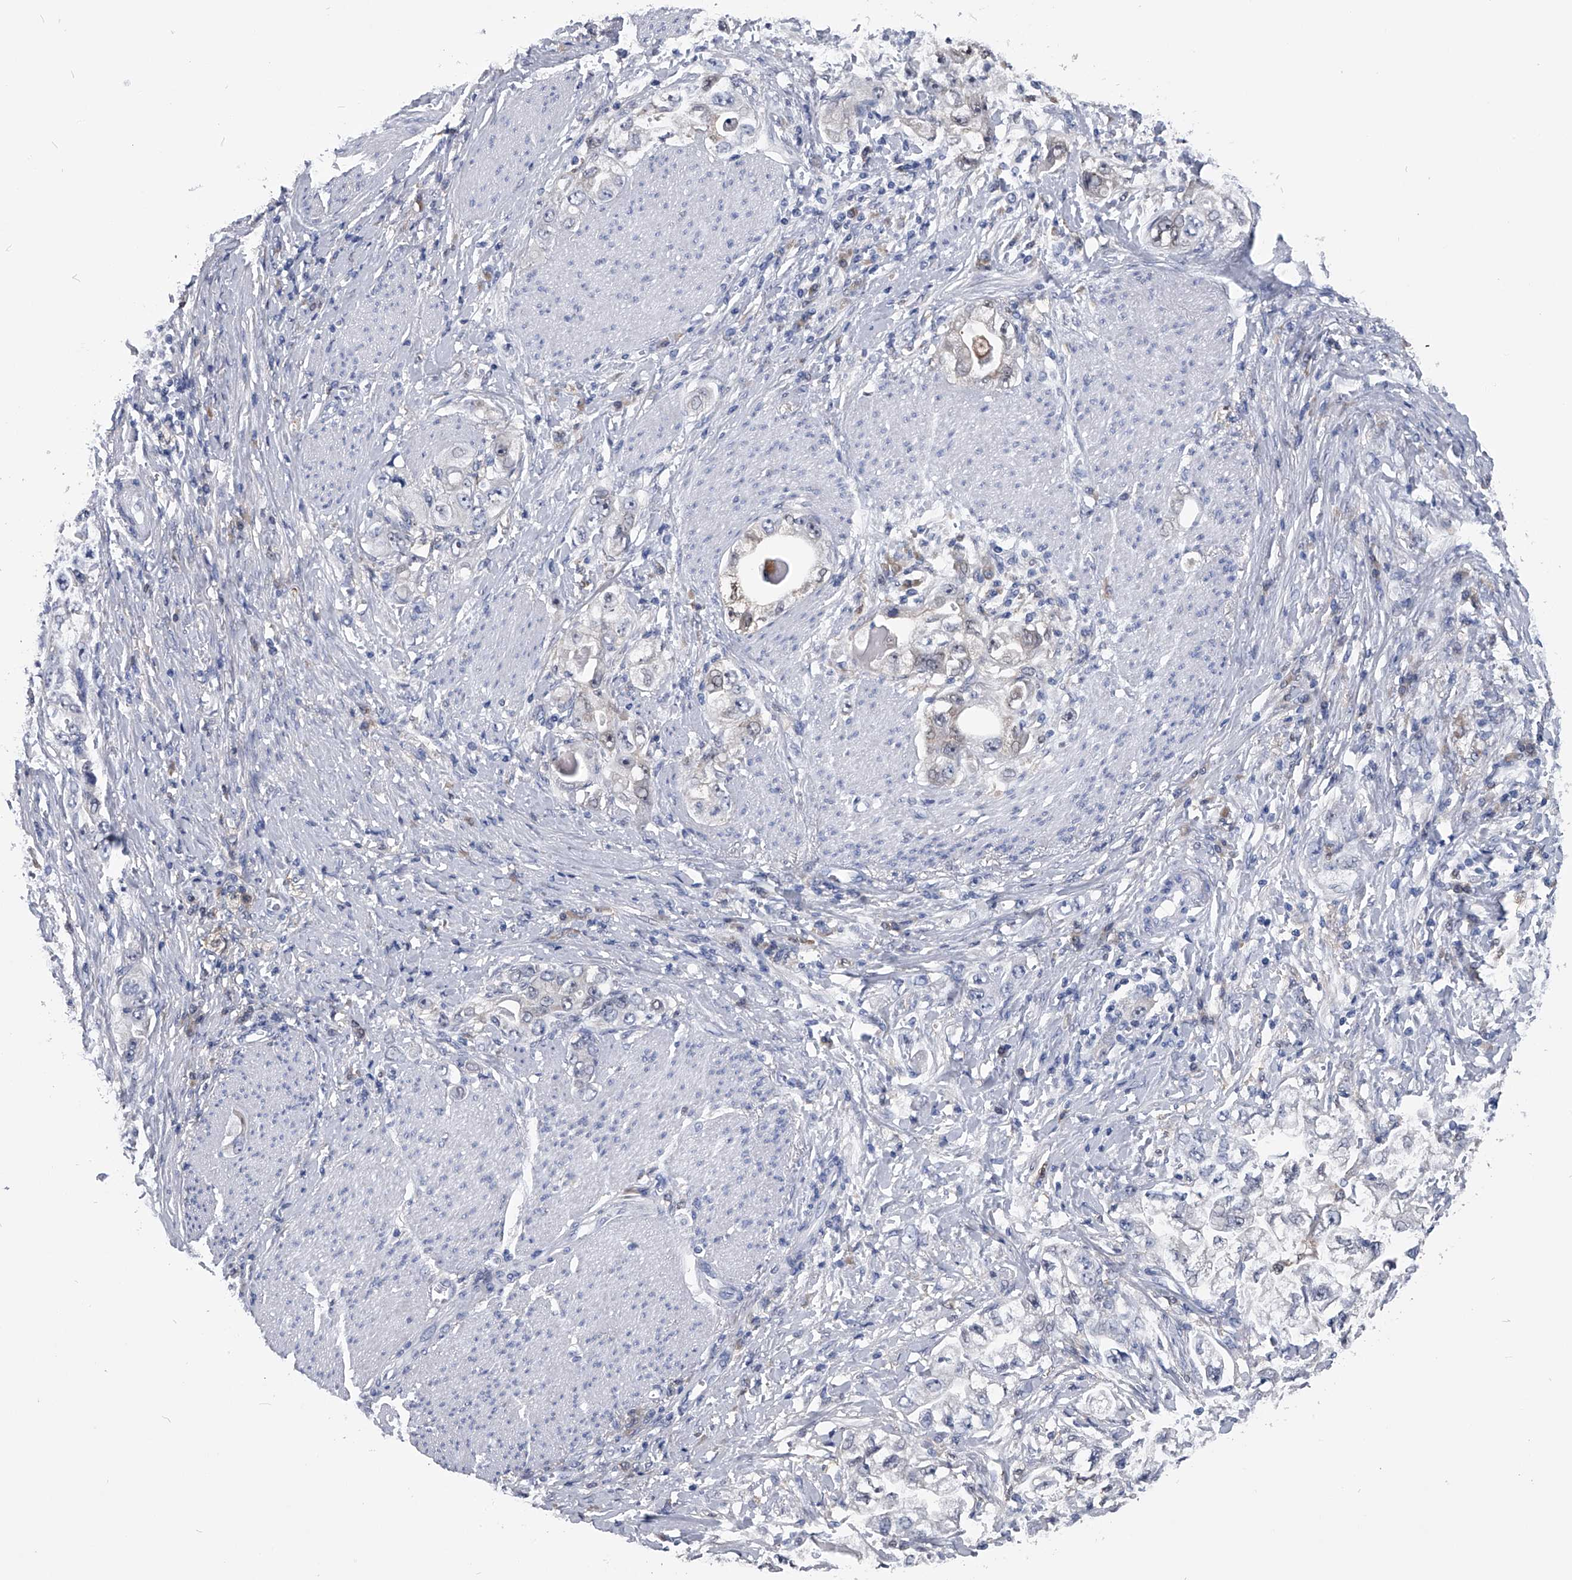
{"staining": {"intensity": "negative", "quantity": "none", "location": "none"}, "tissue": "stomach cancer", "cell_type": "Tumor cells", "image_type": "cancer", "snomed": [{"axis": "morphology", "description": "Adenocarcinoma, NOS"}, {"axis": "topography", "description": "Stomach, lower"}], "caption": "DAB (3,3'-diaminobenzidine) immunohistochemical staining of human stomach cancer (adenocarcinoma) shows no significant staining in tumor cells.", "gene": "PDXK", "patient": {"sex": "female", "age": 93}}